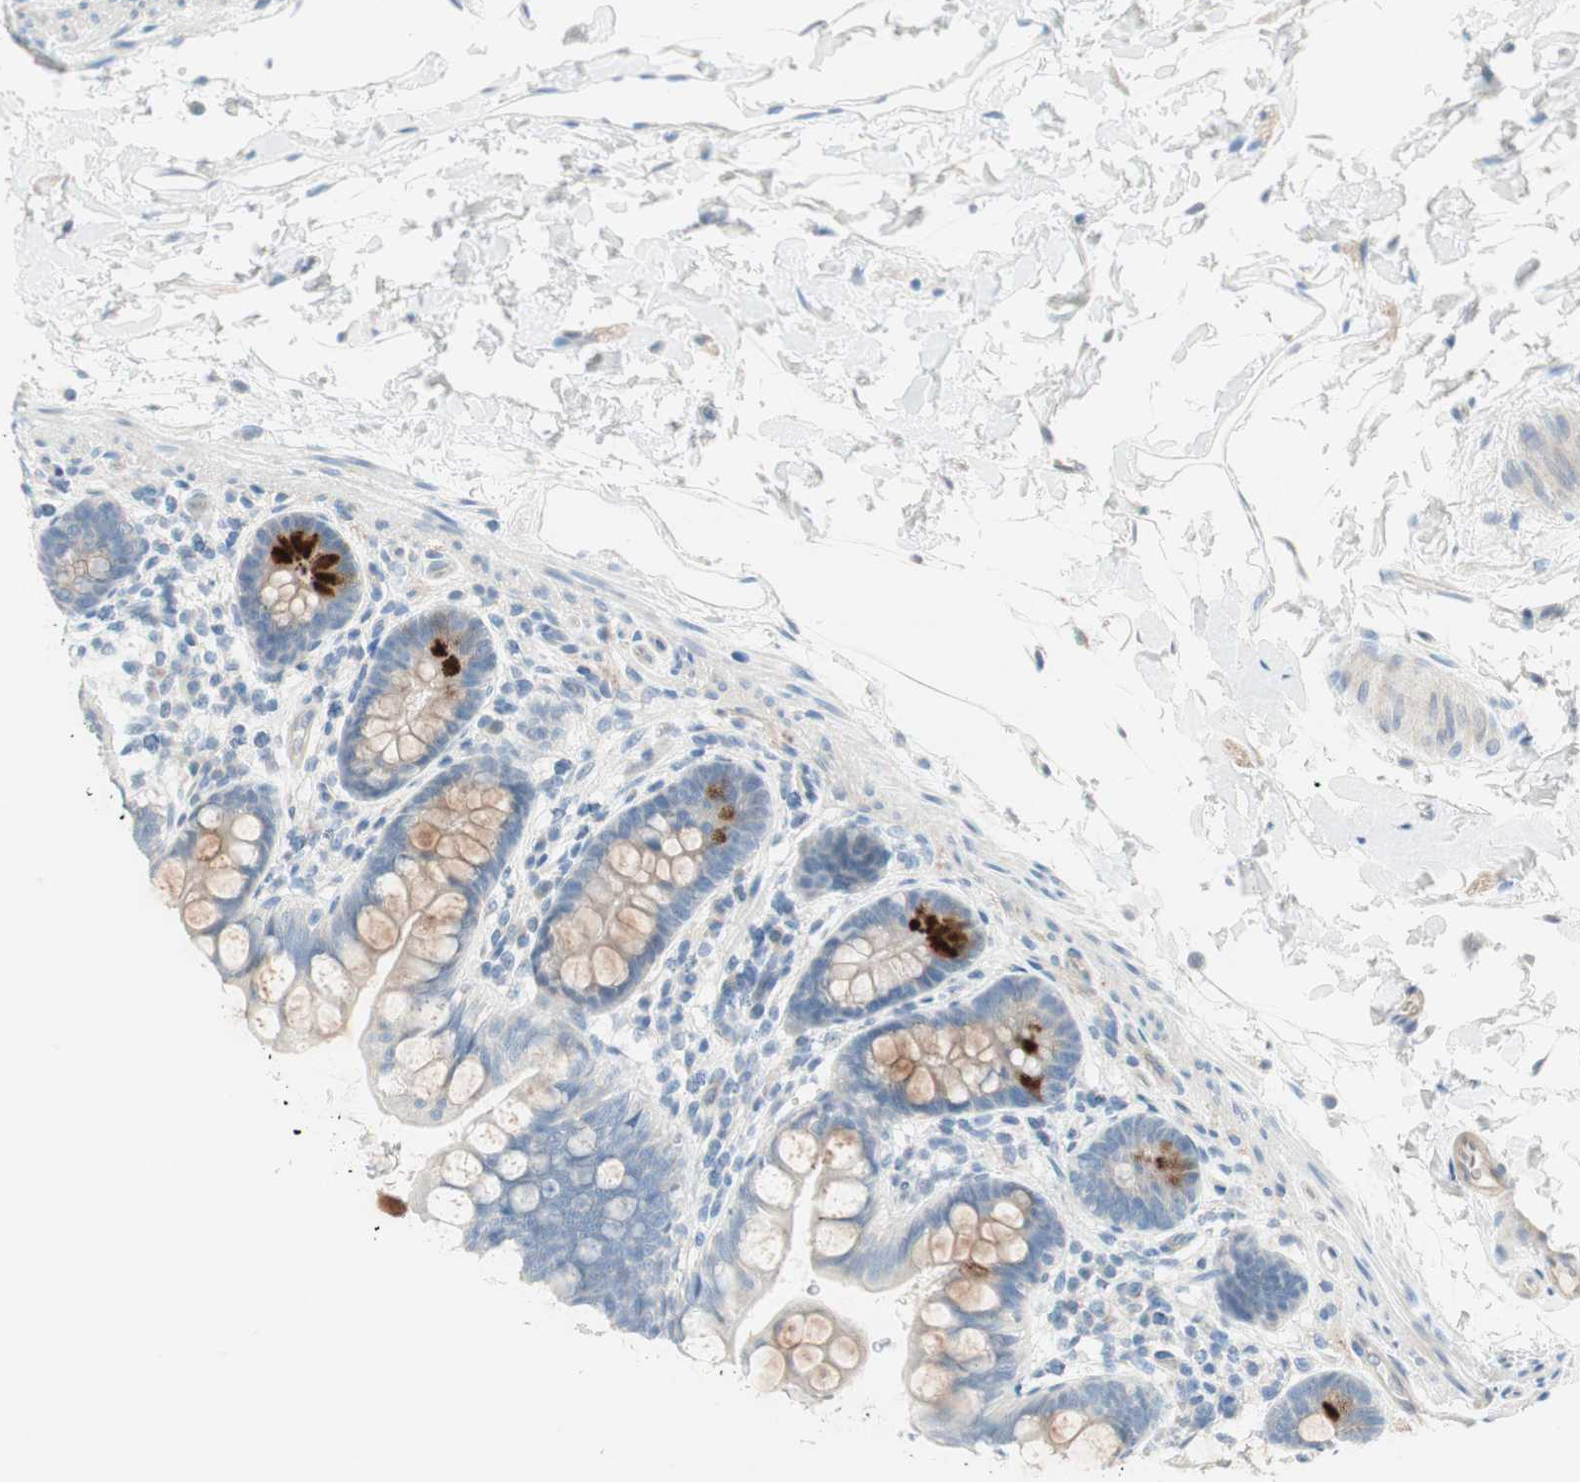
{"staining": {"intensity": "strong", "quantity": "<25%", "location": "cytoplasmic/membranous"}, "tissue": "small intestine", "cell_type": "Glandular cells", "image_type": "normal", "snomed": [{"axis": "morphology", "description": "Normal tissue, NOS"}, {"axis": "topography", "description": "Small intestine"}], "caption": "The immunohistochemical stain highlights strong cytoplasmic/membranous expression in glandular cells of normal small intestine. (Stains: DAB in brown, nuclei in blue, Microscopy: brightfield microscopy at high magnification).", "gene": "SULT1C2", "patient": {"sex": "female", "age": 58}}